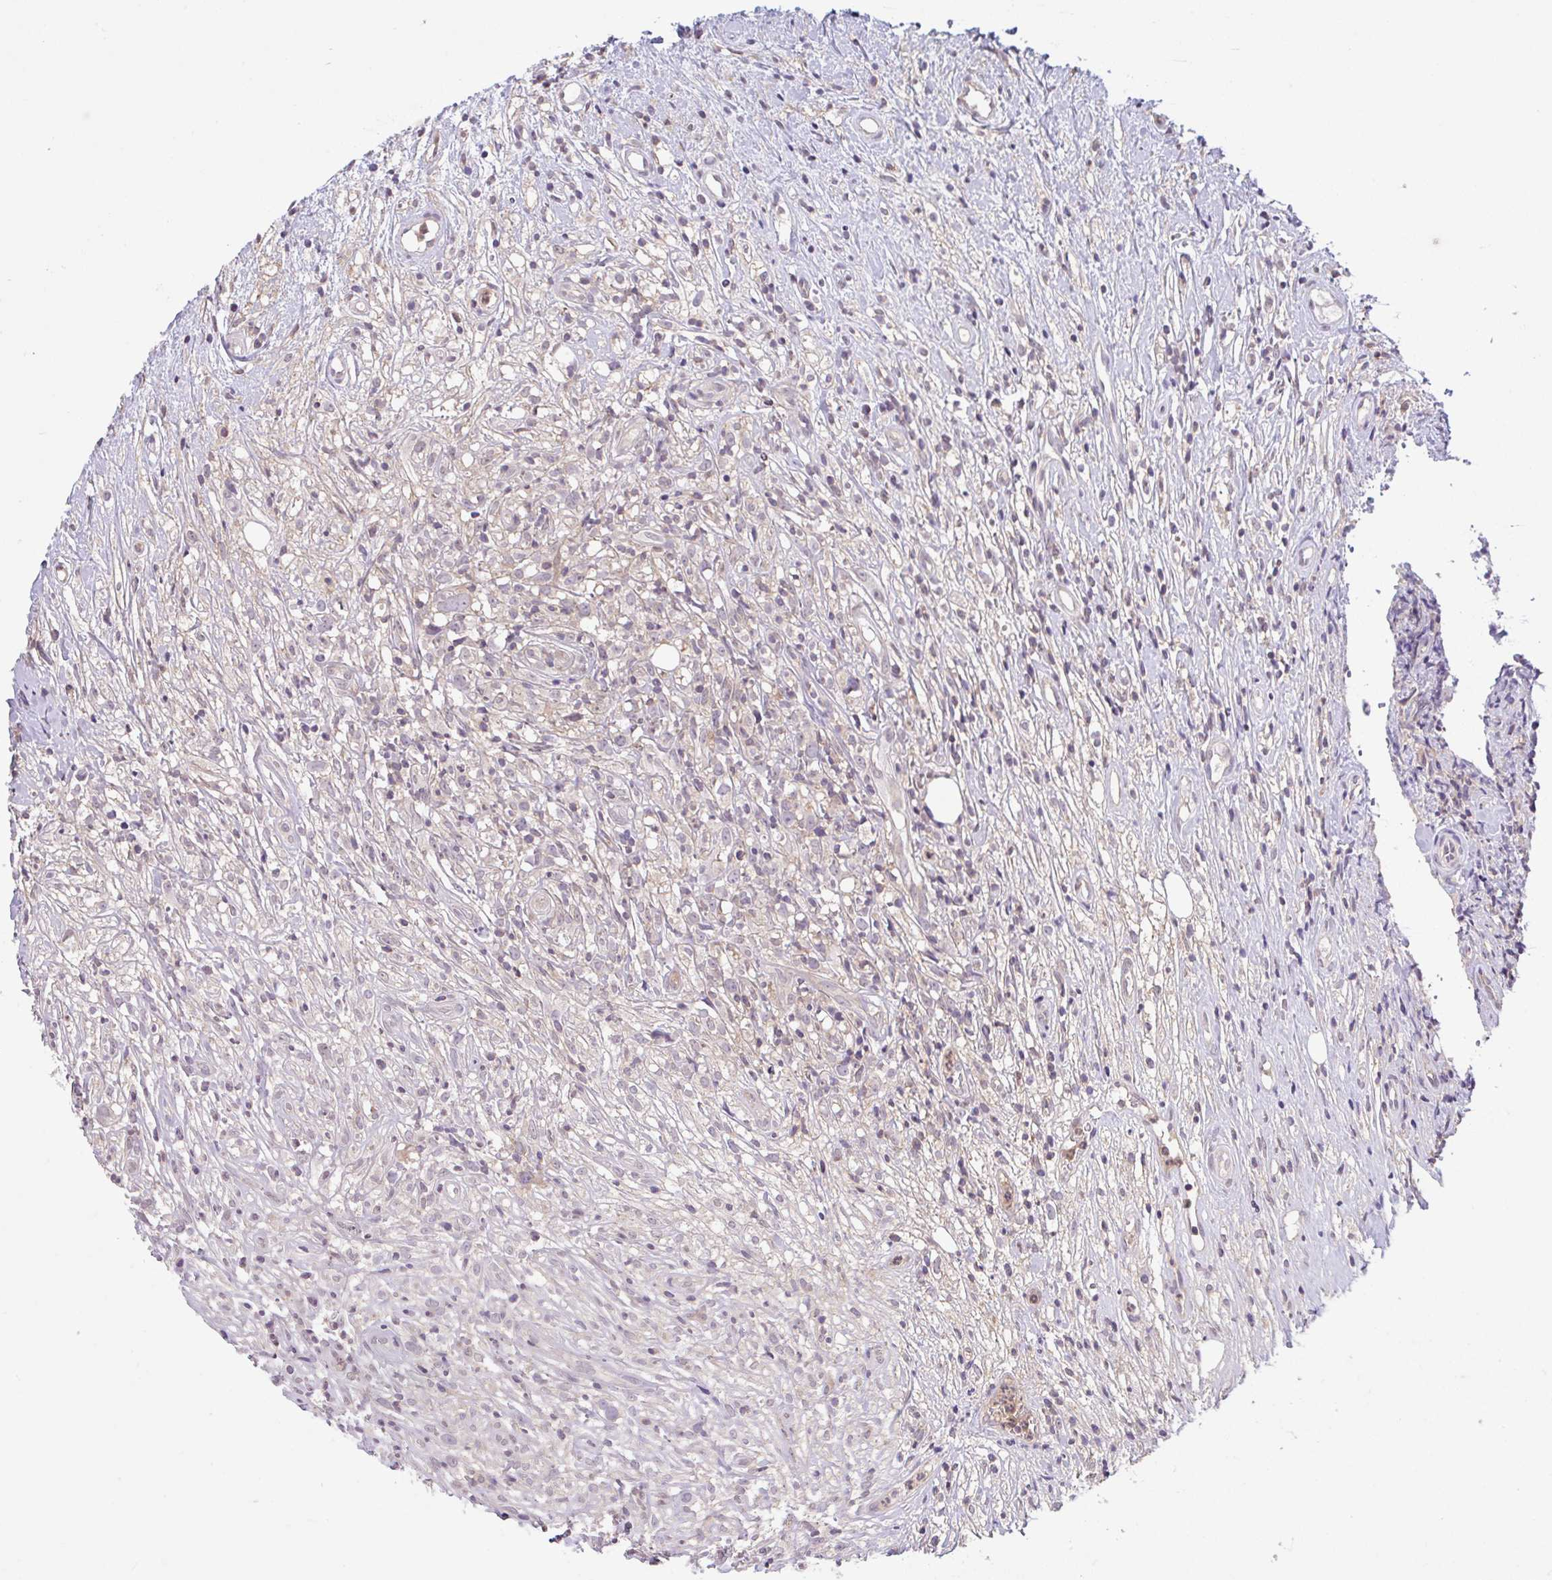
{"staining": {"intensity": "negative", "quantity": "none", "location": "none"}, "tissue": "lymphoma", "cell_type": "Tumor cells", "image_type": "cancer", "snomed": [{"axis": "morphology", "description": "Hodgkin's disease, NOS"}, {"axis": "topography", "description": "No Tissue"}], "caption": "Lymphoma was stained to show a protein in brown. There is no significant staining in tumor cells.", "gene": "RALBP1", "patient": {"sex": "female", "age": 21}}